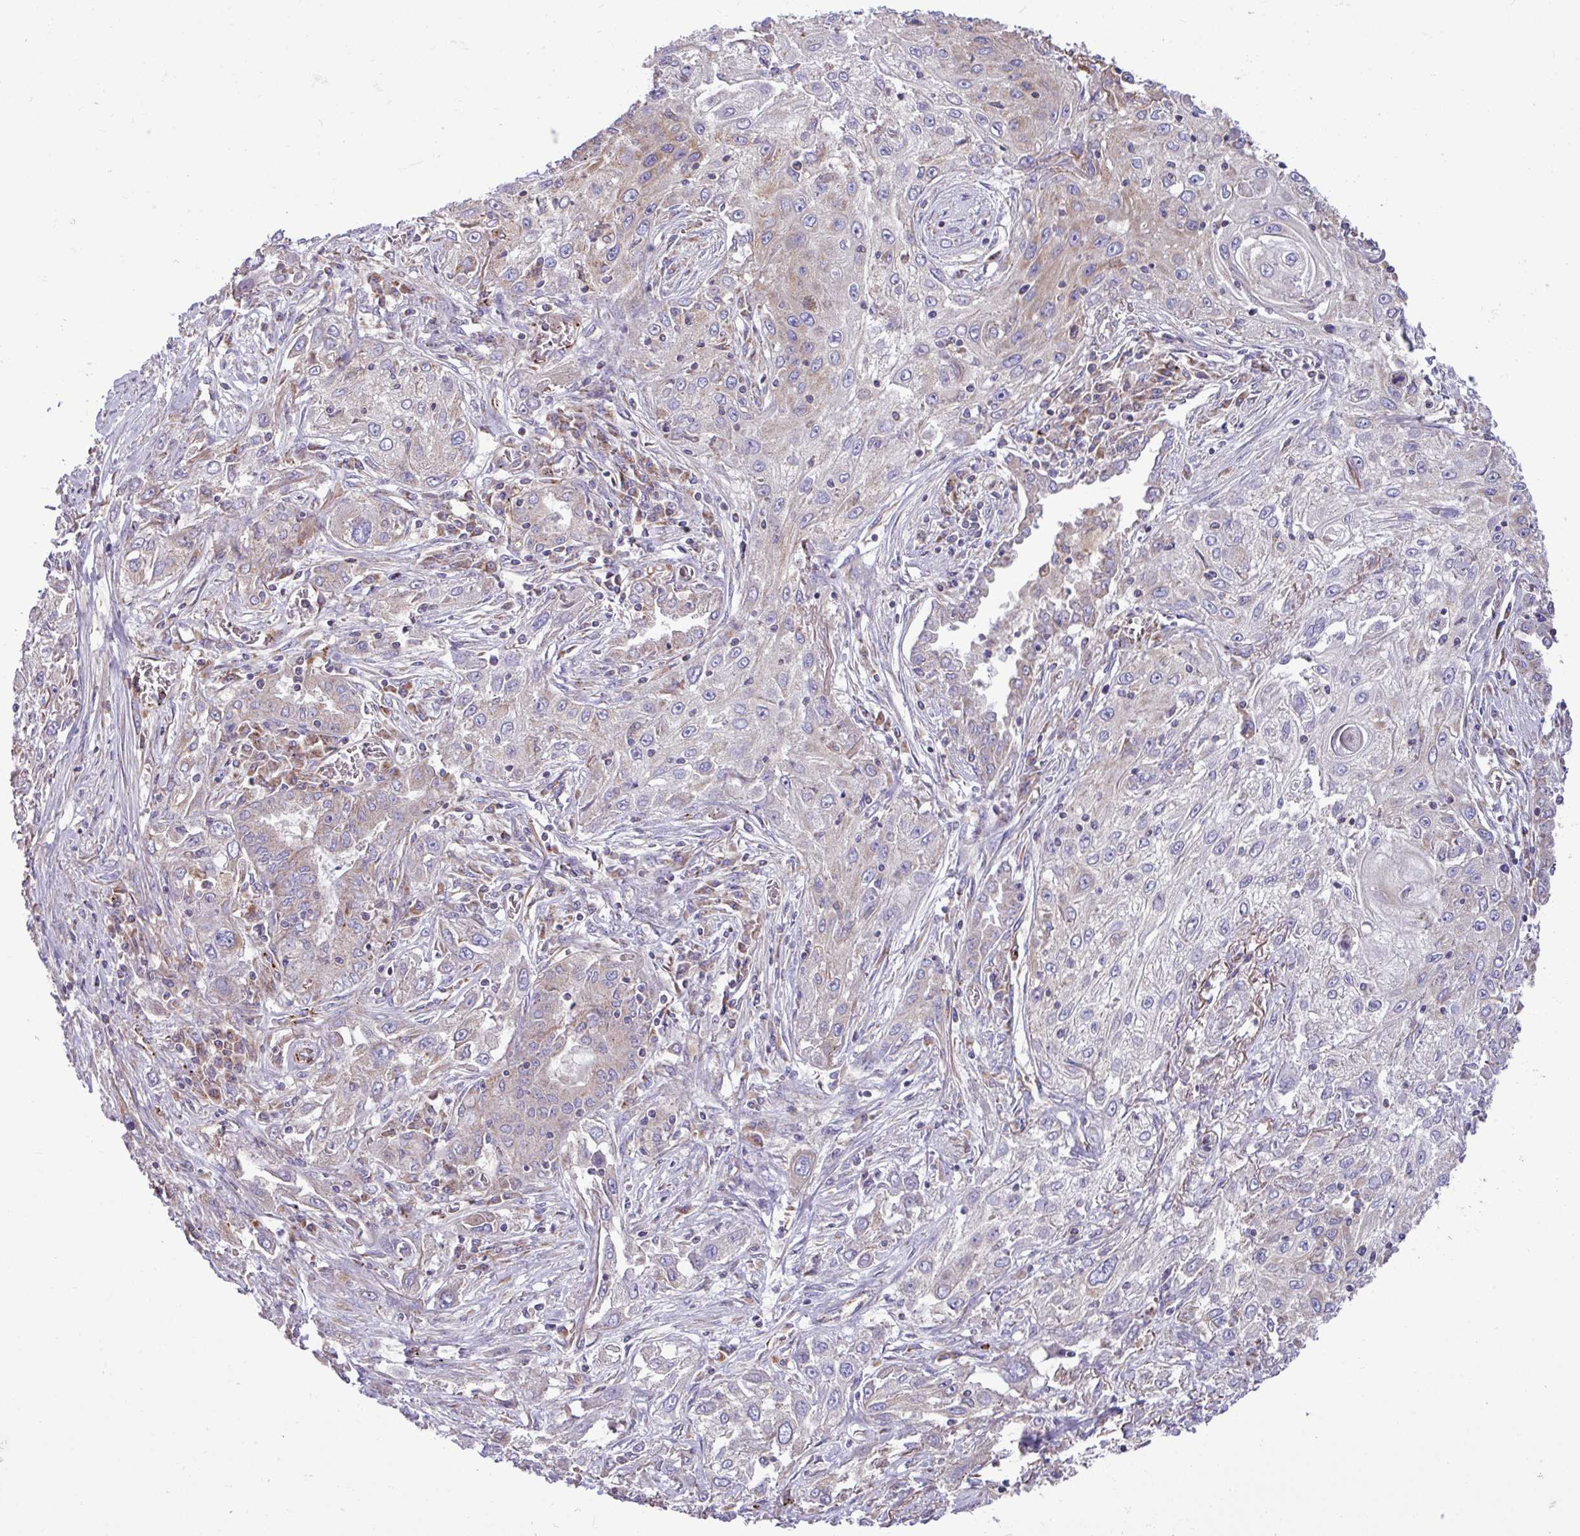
{"staining": {"intensity": "weak", "quantity": "<25%", "location": "cytoplasmic/membranous"}, "tissue": "lung cancer", "cell_type": "Tumor cells", "image_type": "cancer", "snomed": [{"axis": "morphology", "description": "Squamous cell carcinoma, NOS"}, {"axis": "topography", "description": "Lung"}], "caption": "Photomicrograph shows no protein positivity in tumor cells of lung squamous cell carcinoma tissue. The staining is performed using DAB brown chromogen with nuclei counter-stained in using hematoxylin.", "gene": "PPM1J", "patient": {"sex": "female", "age": 69}}